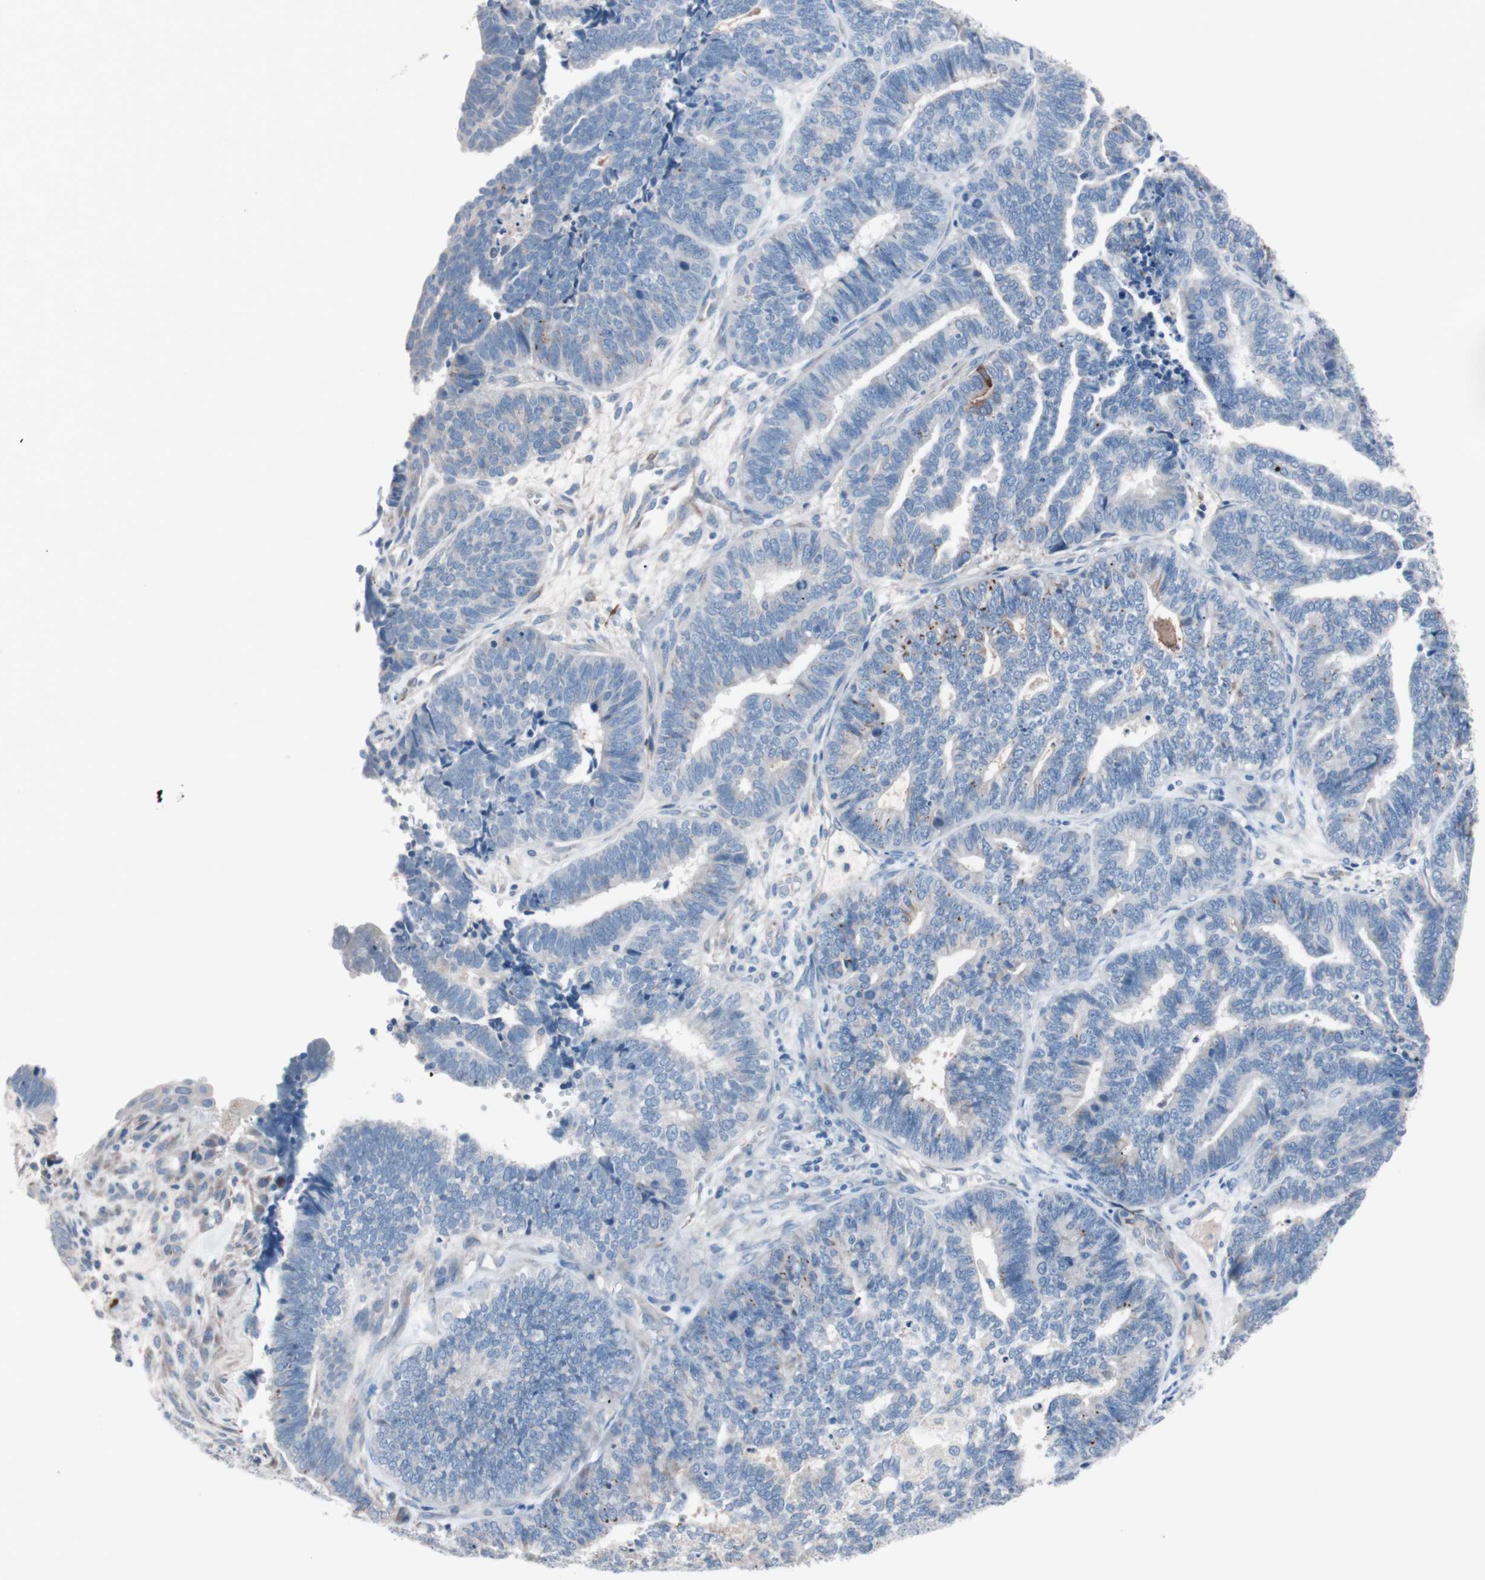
{"staining": {"intensity": "negative", "quantity": "none", "location": "none"}, "tissue": "endometrial cancer", "cell_type": "Tumor cells", "image_type": "cancer", "snomed": [{"axis": "morphology", "description": "Adenocarcinoma, NOS"}, {"axis": "topography", "description": "Endometrium"}], "caption": "Tumor cells are negative for protein expression in human endometrial cancer (adenocarcinoma). (DAB (3,3'-diaminobenzidine) IHC with hematoxylin counter stain).", "gene": "ULBP1", "patient": {"sex": "female", "age": 70}}